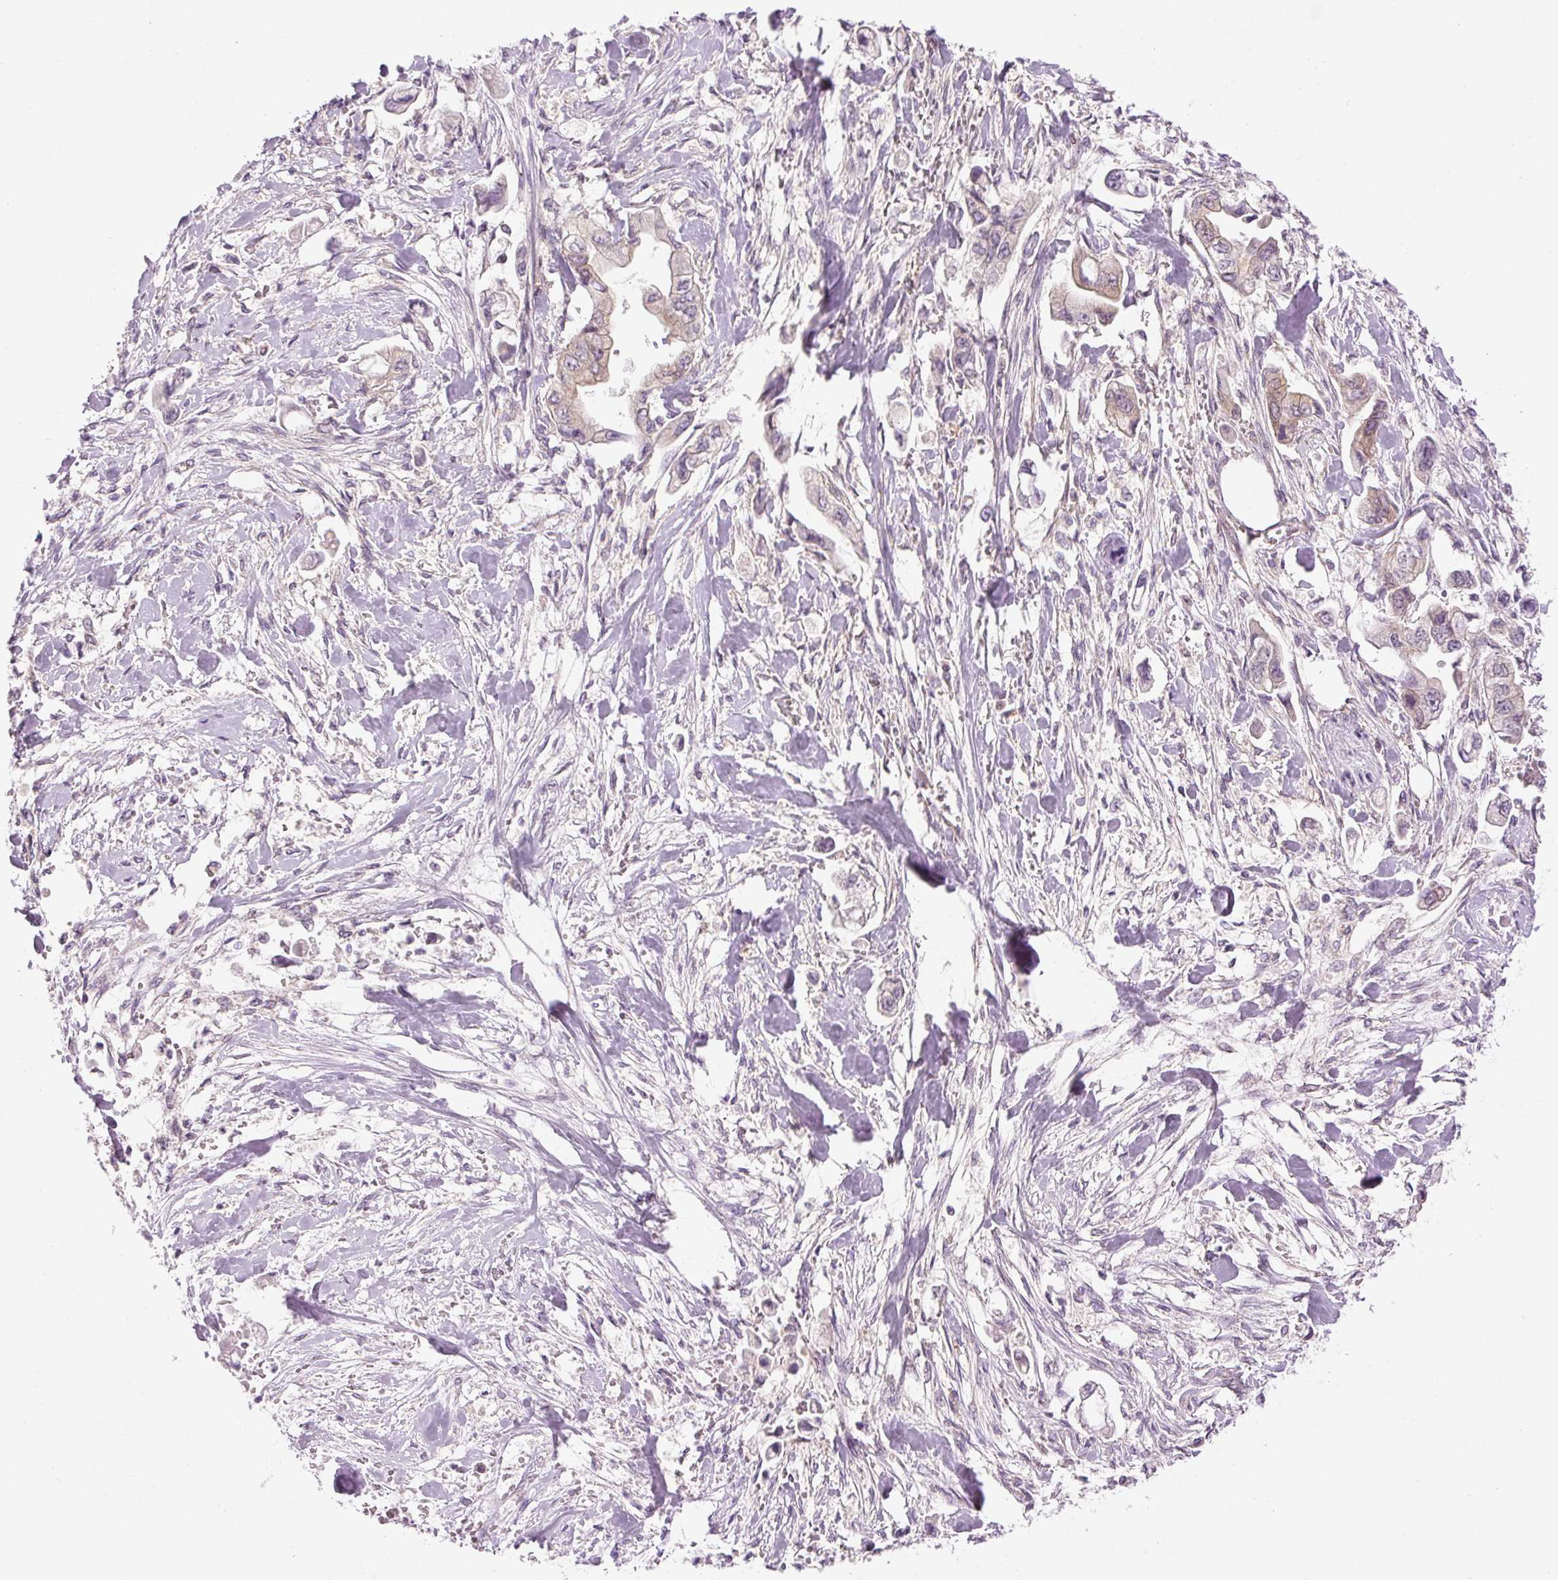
{"staining": {"intensity": "weak", "quantity": "25%-75%", "location": "cytoplasmic/membranous"}, "tissue": "stomach cancer", "cell_type": "Tumor cells", "image_type": "cancer", "snomed": [{"axis": "morphology", "description": "Adenocarcinoma, NOS"}, {"axis": "topography", "description": "Stomach"}], "caption": "Human adenocarcinoma (stomach) stained for a protein (brown) demonstrates weak cytoplasmic/membranous positive positivity in approximately 25%-75% of tumor cells.", "gene": "MZT2B", "patient": {"sex": "male", "age": 62}}